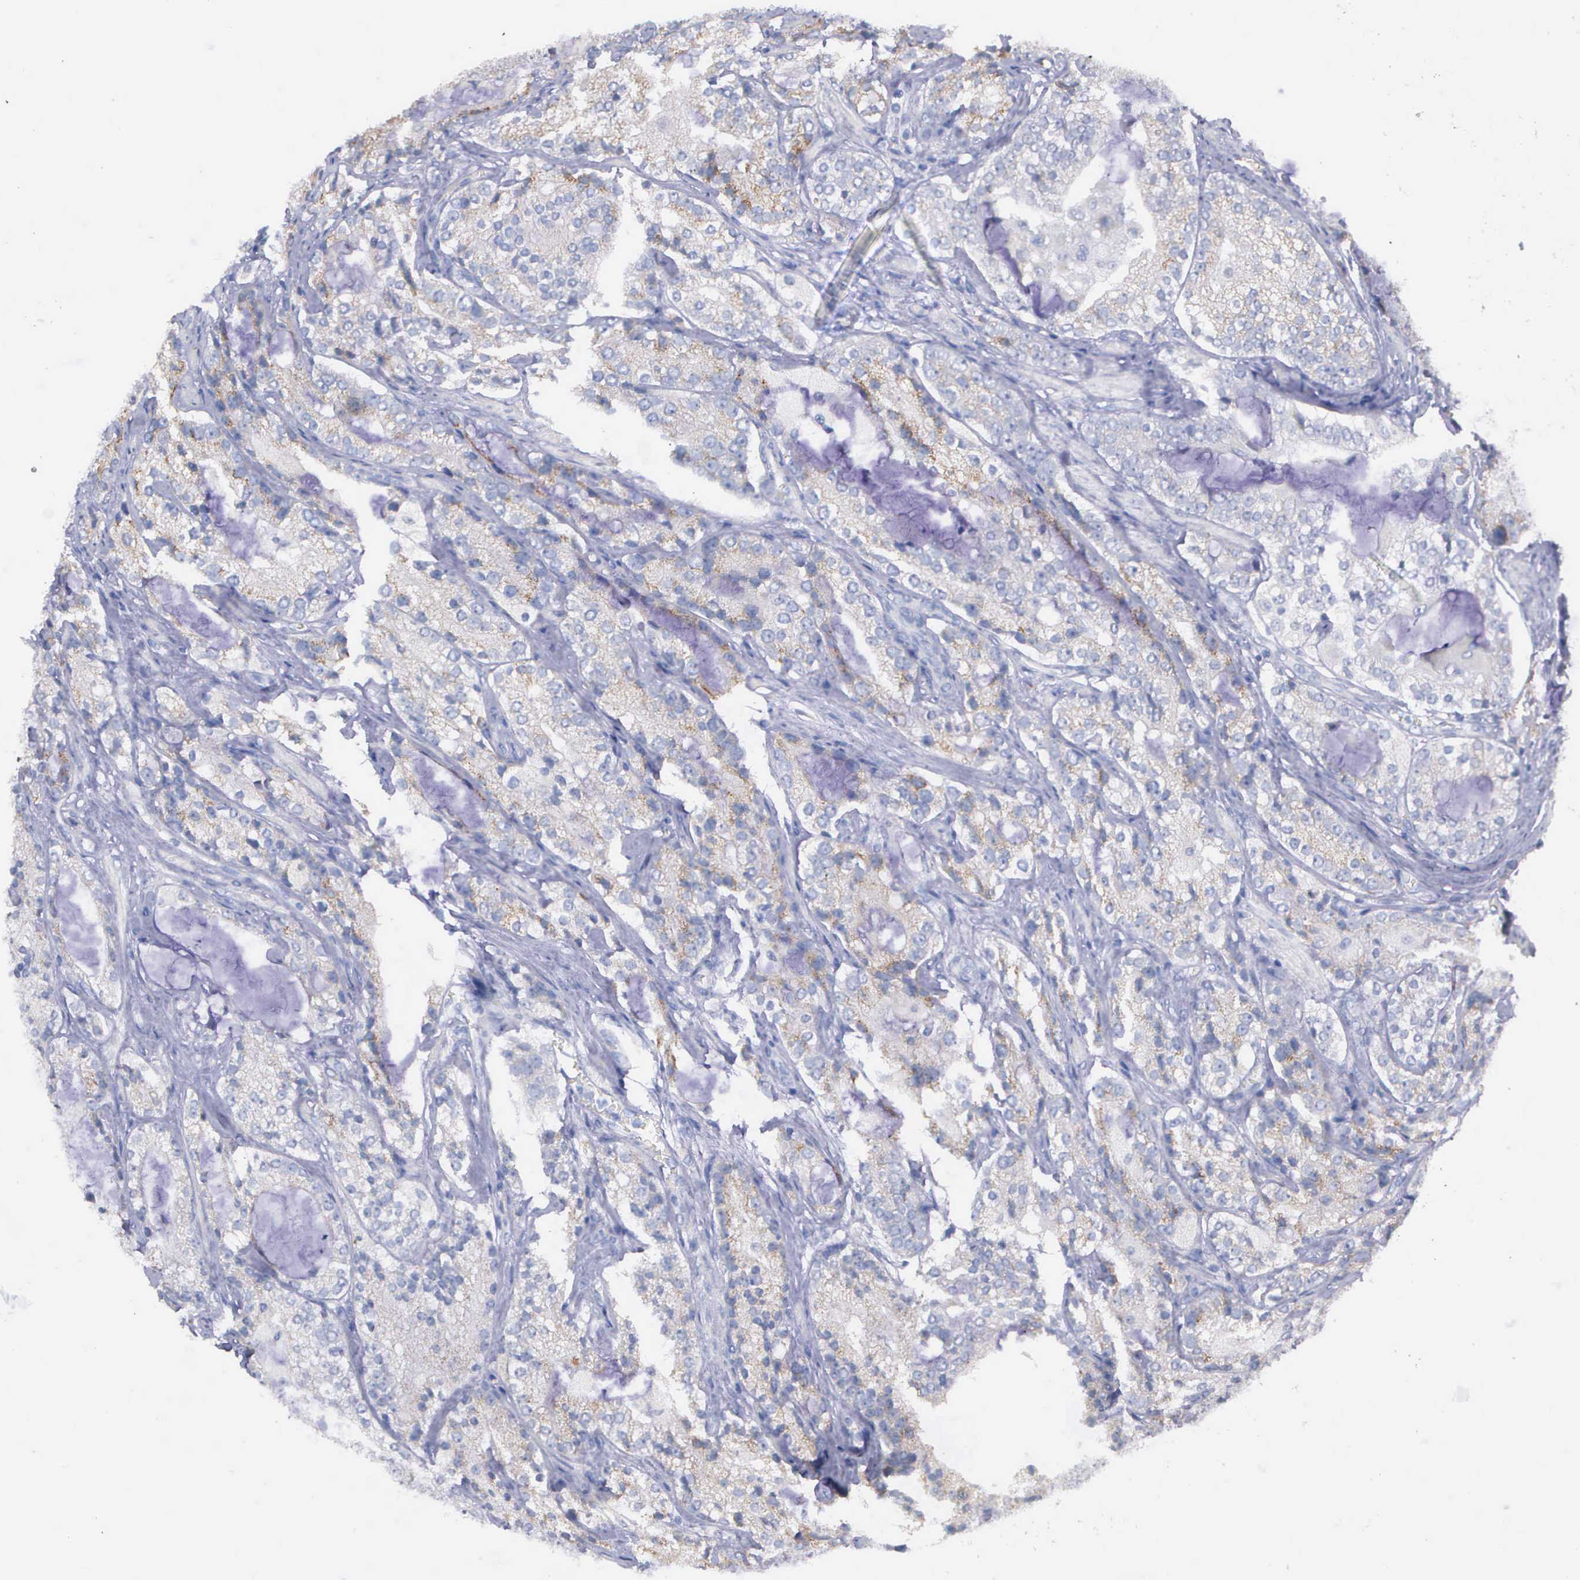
{"staining": {"intensity": "weak", "quantity": ">75%", "location": "cytoplasmic/membranous"}, "tissue": "prostate cancer", "cell_type": "Tumor cells", "image_type": "cancer", "snomed": [{"axis": "morphology", "description": "Adenocarcinoma, High grade"}, {"axis": "topography", "description": "Prostate"}], "caption": "Prostate cancer (adenocarcinoma (high-grade)) stained with DAB (3,3'-diaminobenzidine) immunohistochemistry (IHC) shows low levels of weak cytoplasmic/membranous expression in approximately >75% of tumor cells. (DAB IHC, brown staining for protein, blue staining for nuclei).", "gene": "ZC3H12B", "patient": {"sex": "male", "age": 63}}